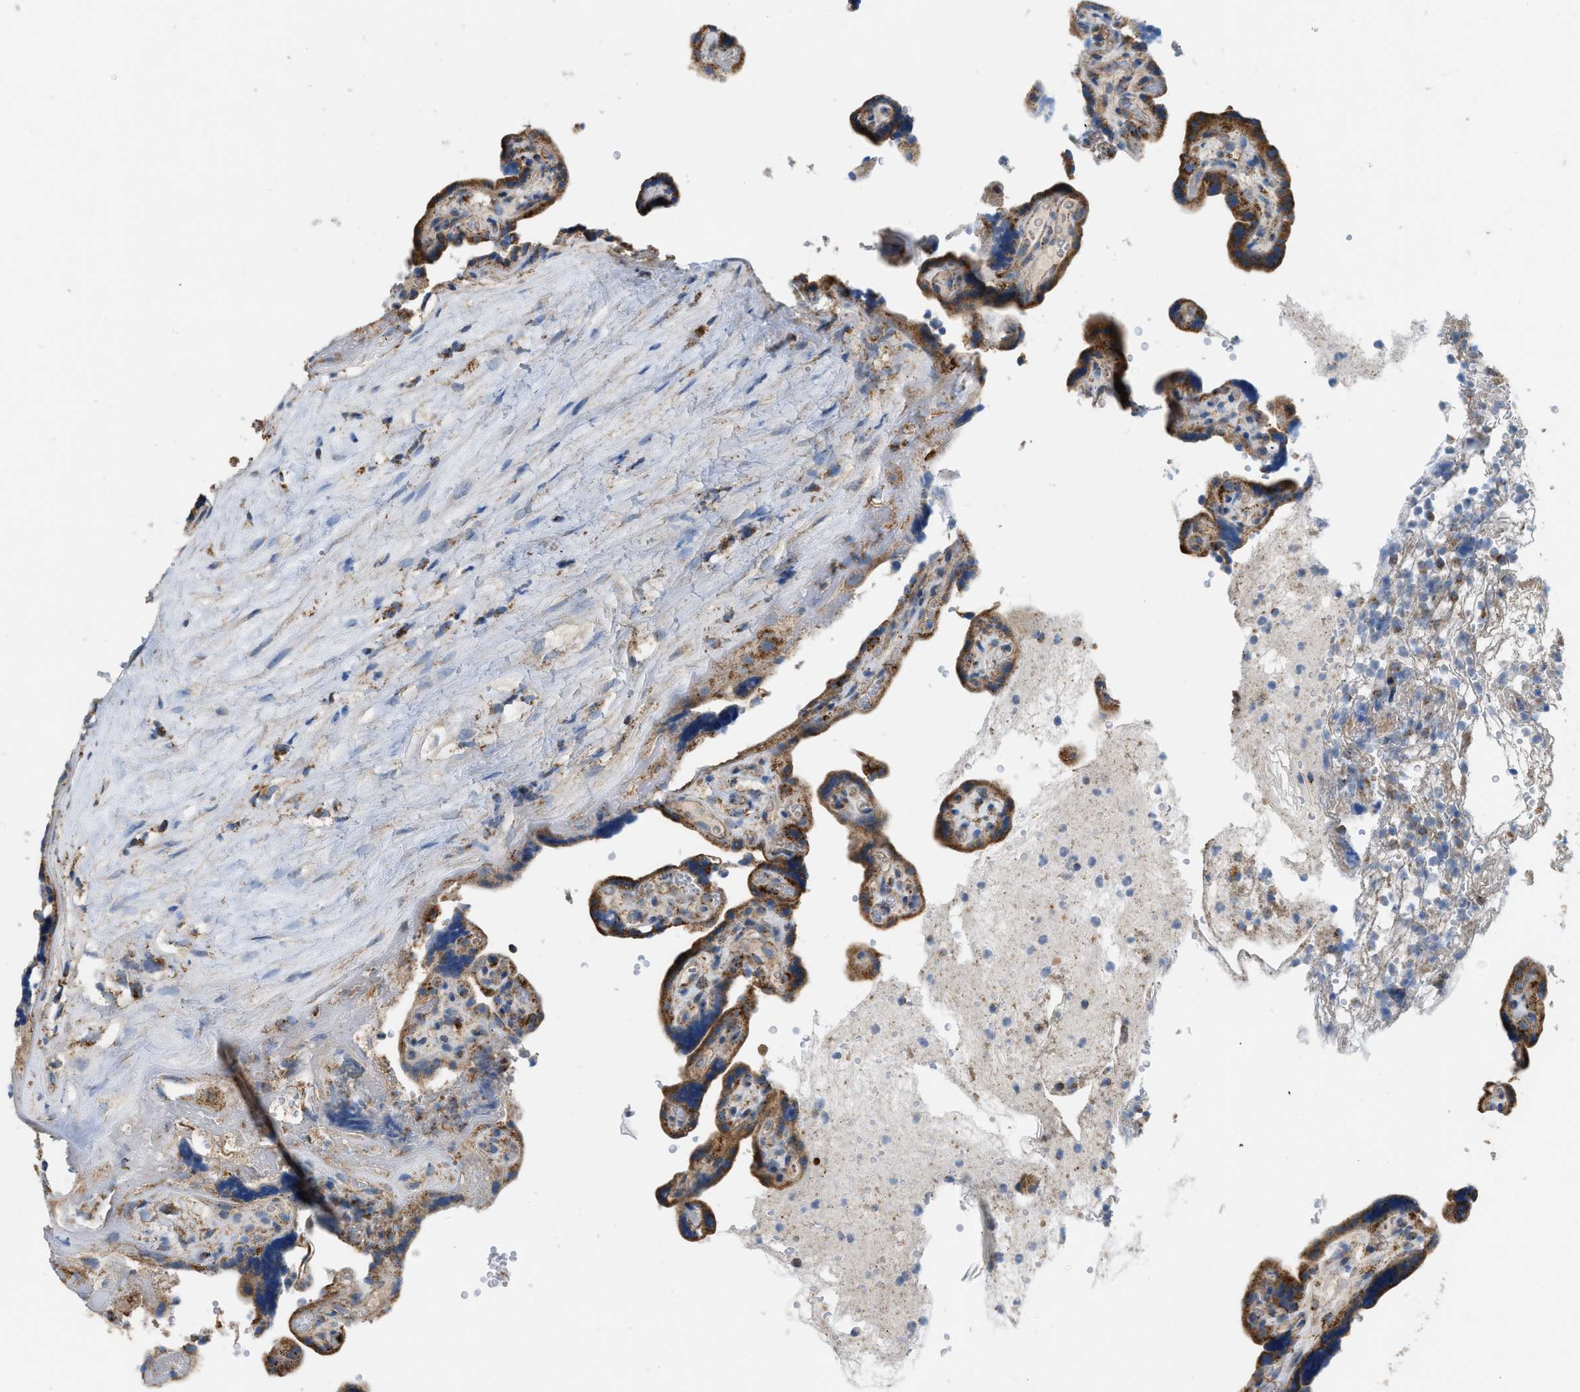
{"staining": {"intensity": "moderate", "quantity": "25%-75%", "location": "cytoplasmic/membranous"}, "tissue": "placenta", "cell_type": "Decidual cells", "image_type": "normal", "snomed": [{"axis": "morphology", "description": "Normal tissue, NOS"}, {"axis": "topography", "description": "Placenta"}], "caption": "Decidual cells display medium levels of moderate cytoplasmic/membranous expression in about 25%-75% of cells in benign human placenta.", "gene": "ETFB", "patient": {"sex": "female", "age": 30}}